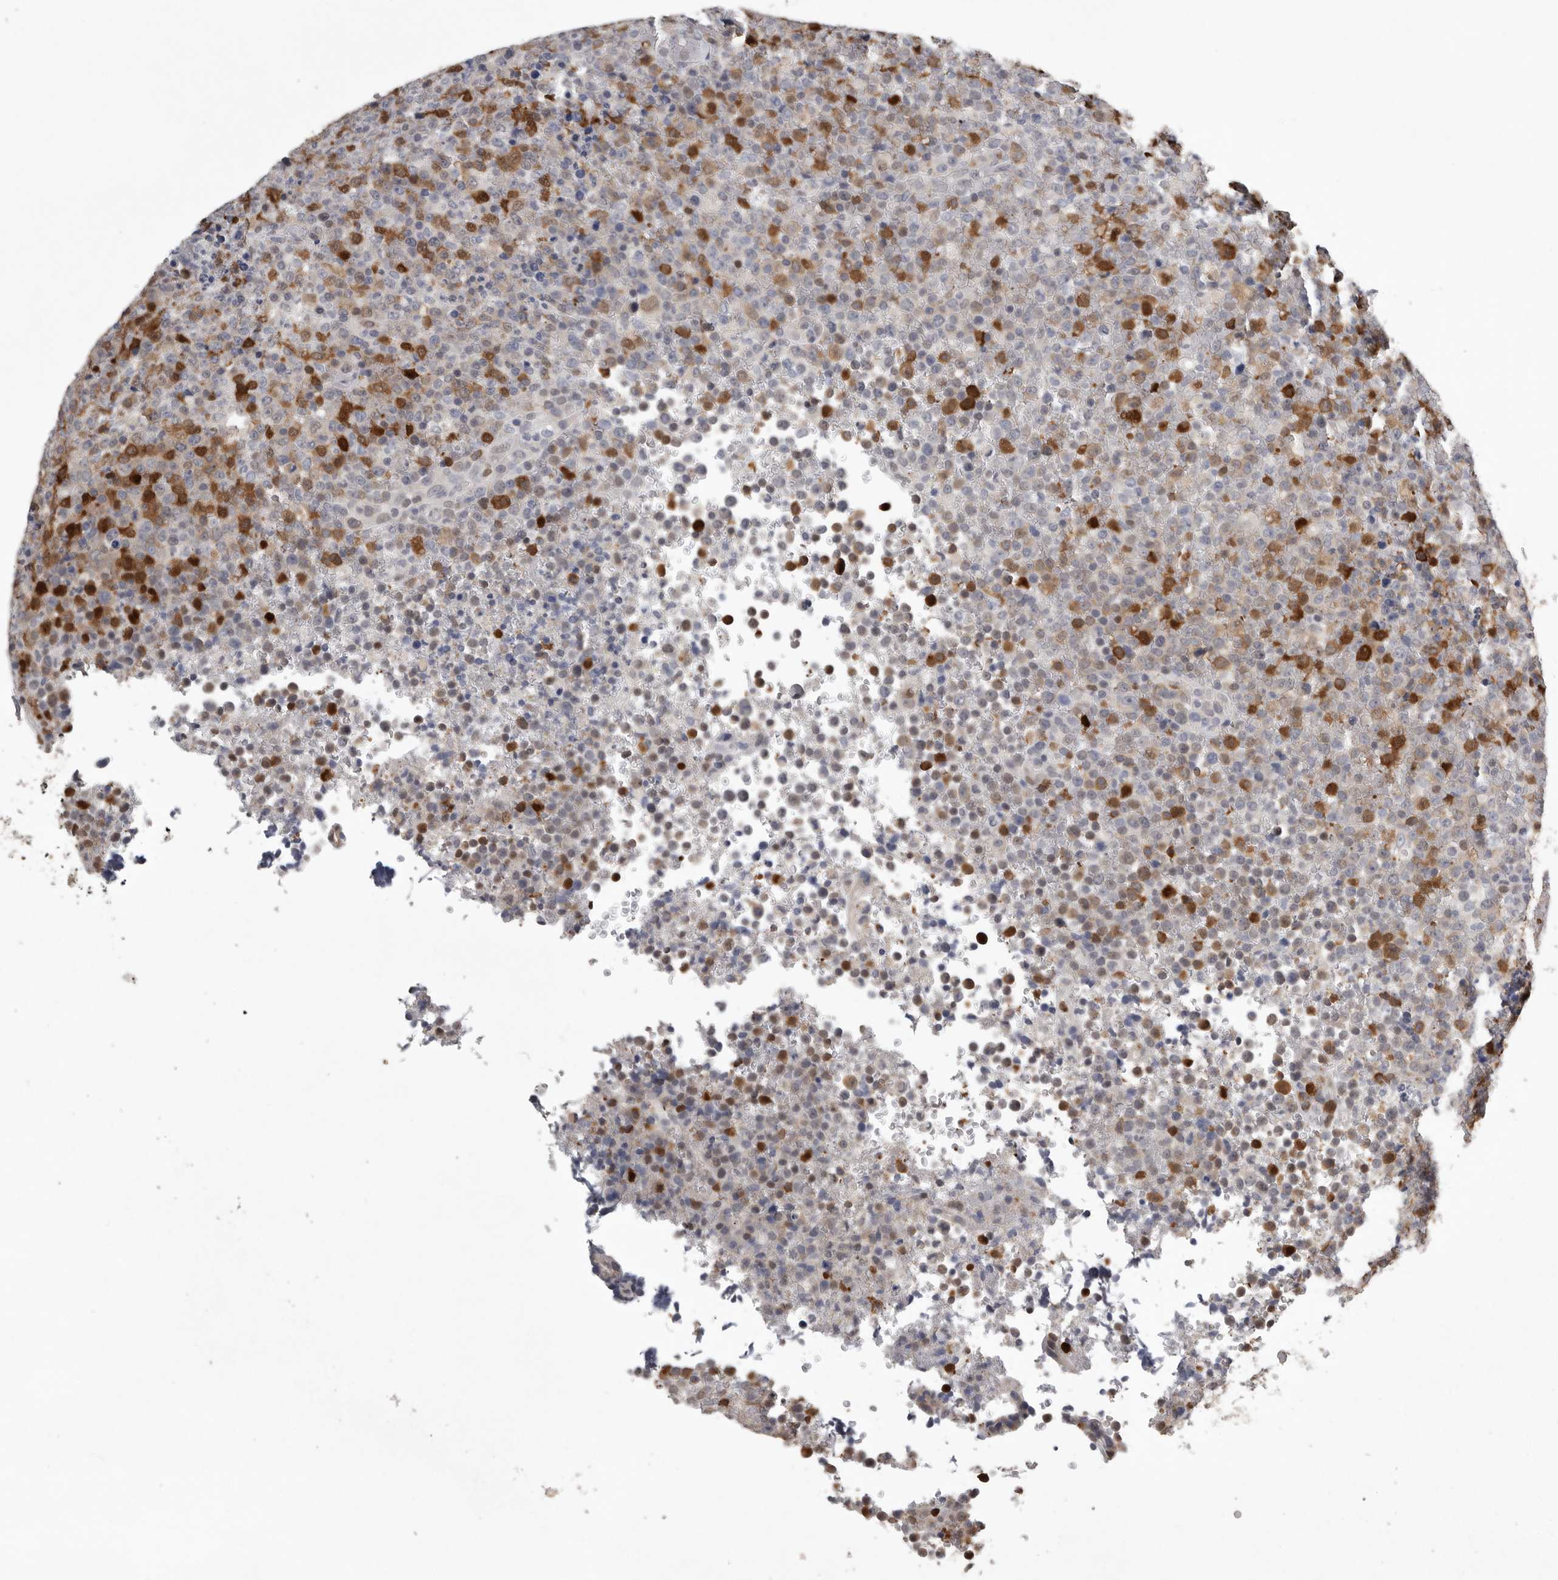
{"staining": {"intensity": "moderate", "quantity": "25%-75%", "location": "cytoplasmic/membranous"}, "tissue": "lymphoma", "cell_type": "Tumor cells", "image_type": "cancer", "snomed": [{"axis": "morphology", "description": "Malignant lymphoma, non-Hodgkin's type, High grade"}, {"axis": "topography", "description": "Lymph node"}], "caption": "Lymphoma was stained to show a protein in brown. There is medium levels of moderate cytoplasmic/membranous expression in about 25%-75% of tumor cells. The protein is stained brown, and the nuclei are stained in blue (DAB (3,3'-diaminobenzidine) IHC with brightfield microscopy, high magnification).", "gene": "PDCD4", "patient": {"sex": "male", "age": 13}}